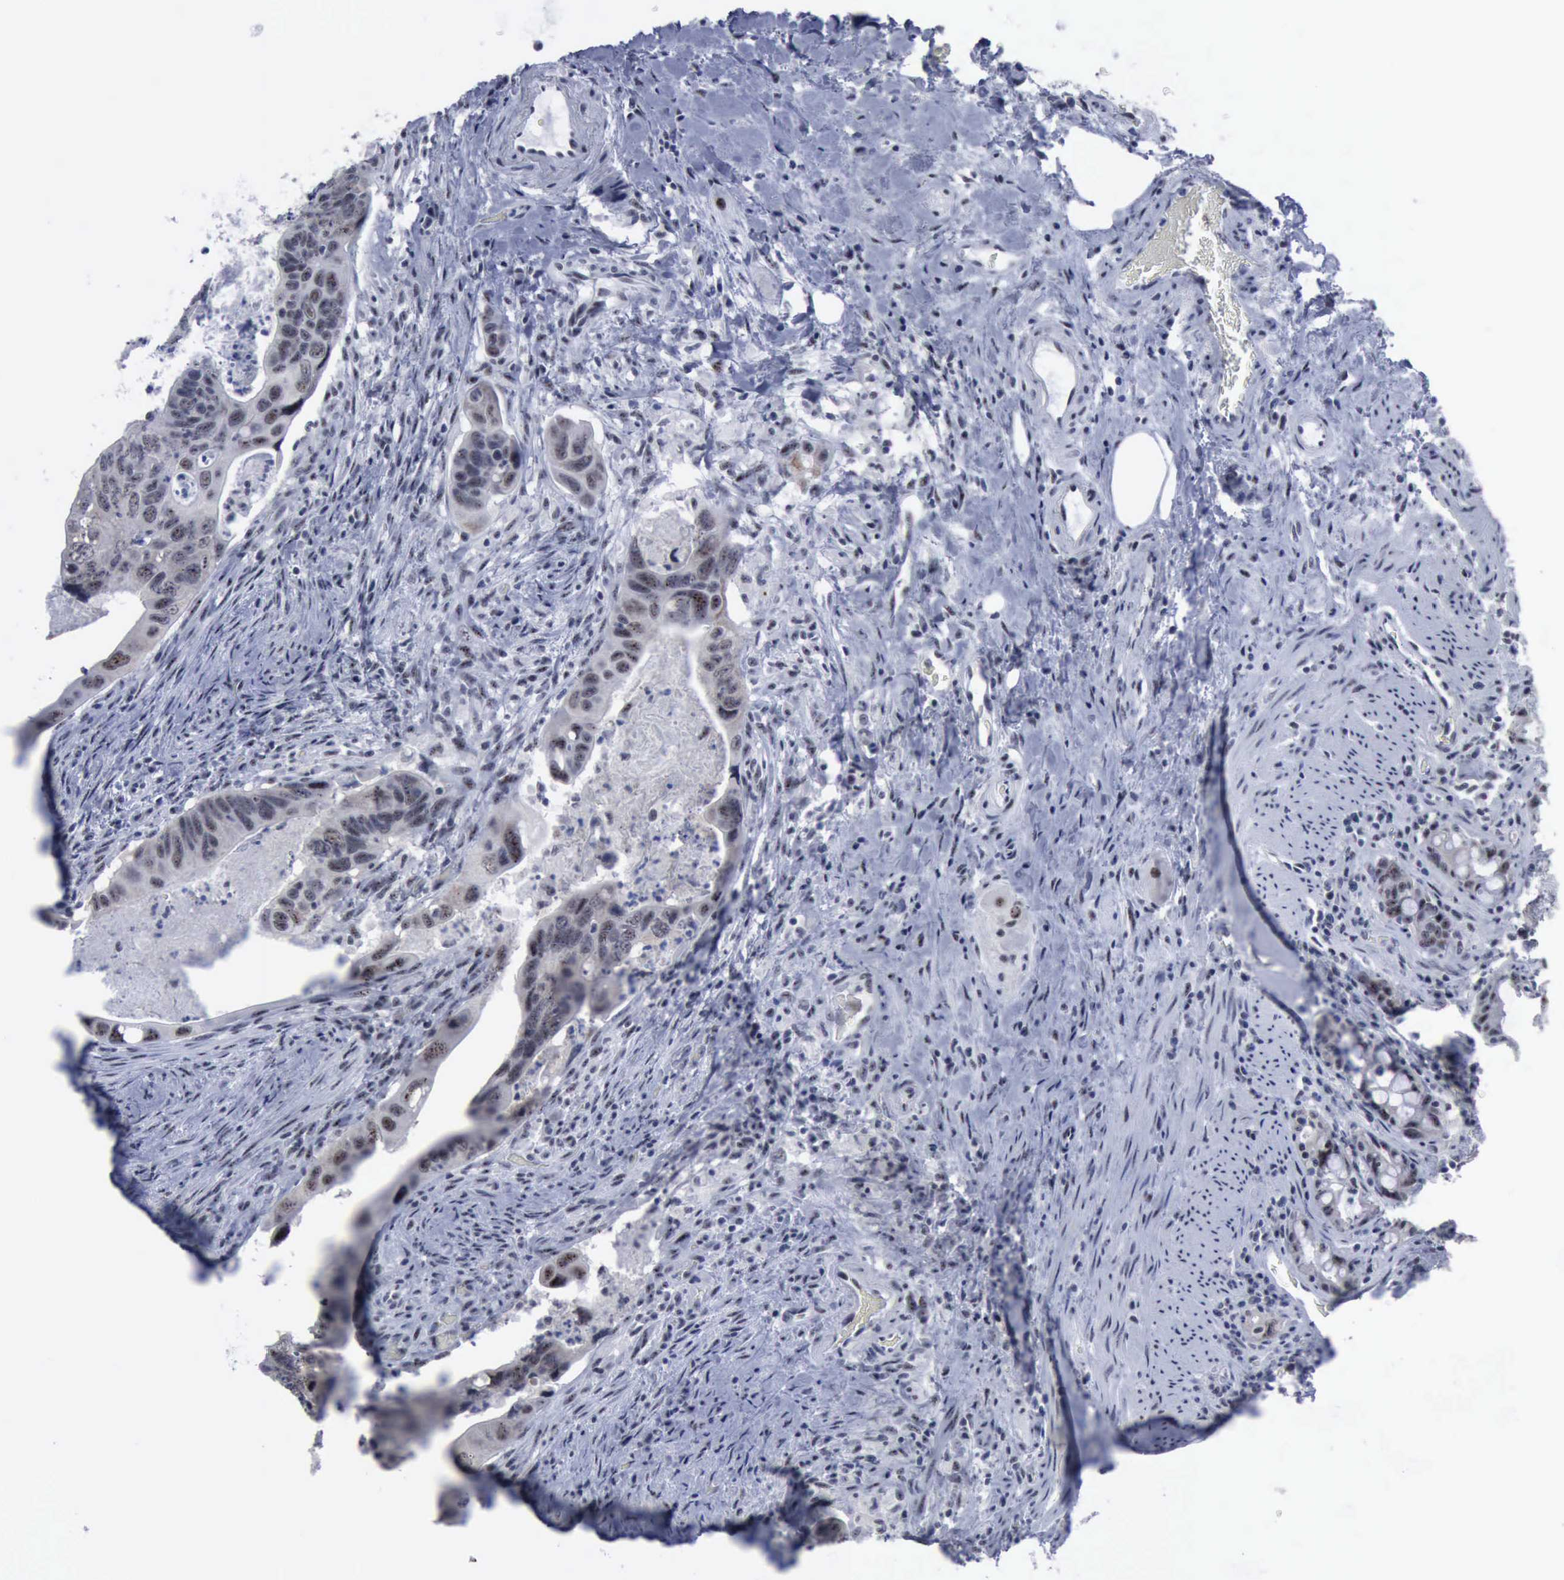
{"staining": {"intensity": "weak", "quantity": ">75%", "location": "cytoplasmic/membranous,nuclear"}, "tissue": "colorectal cancer", "cell_type": "Tumor cells", "image_type": "cancer", "snomed": [{"axis": "morphology", "description": "Adenocarcinoma, NOS"}, {"axis": "topography", "description": "Rectum"}], "caption": "Protein expression analysis of colorectal cancer displays weak cytoplasmic/membranous and nuclear staining in approximately >75% of tumor cells. The protein of interest is shown in brown color, while the nuclei are stained blue.", "gene": "BRD1", "patient": {"sex": "male", "age": 53}}